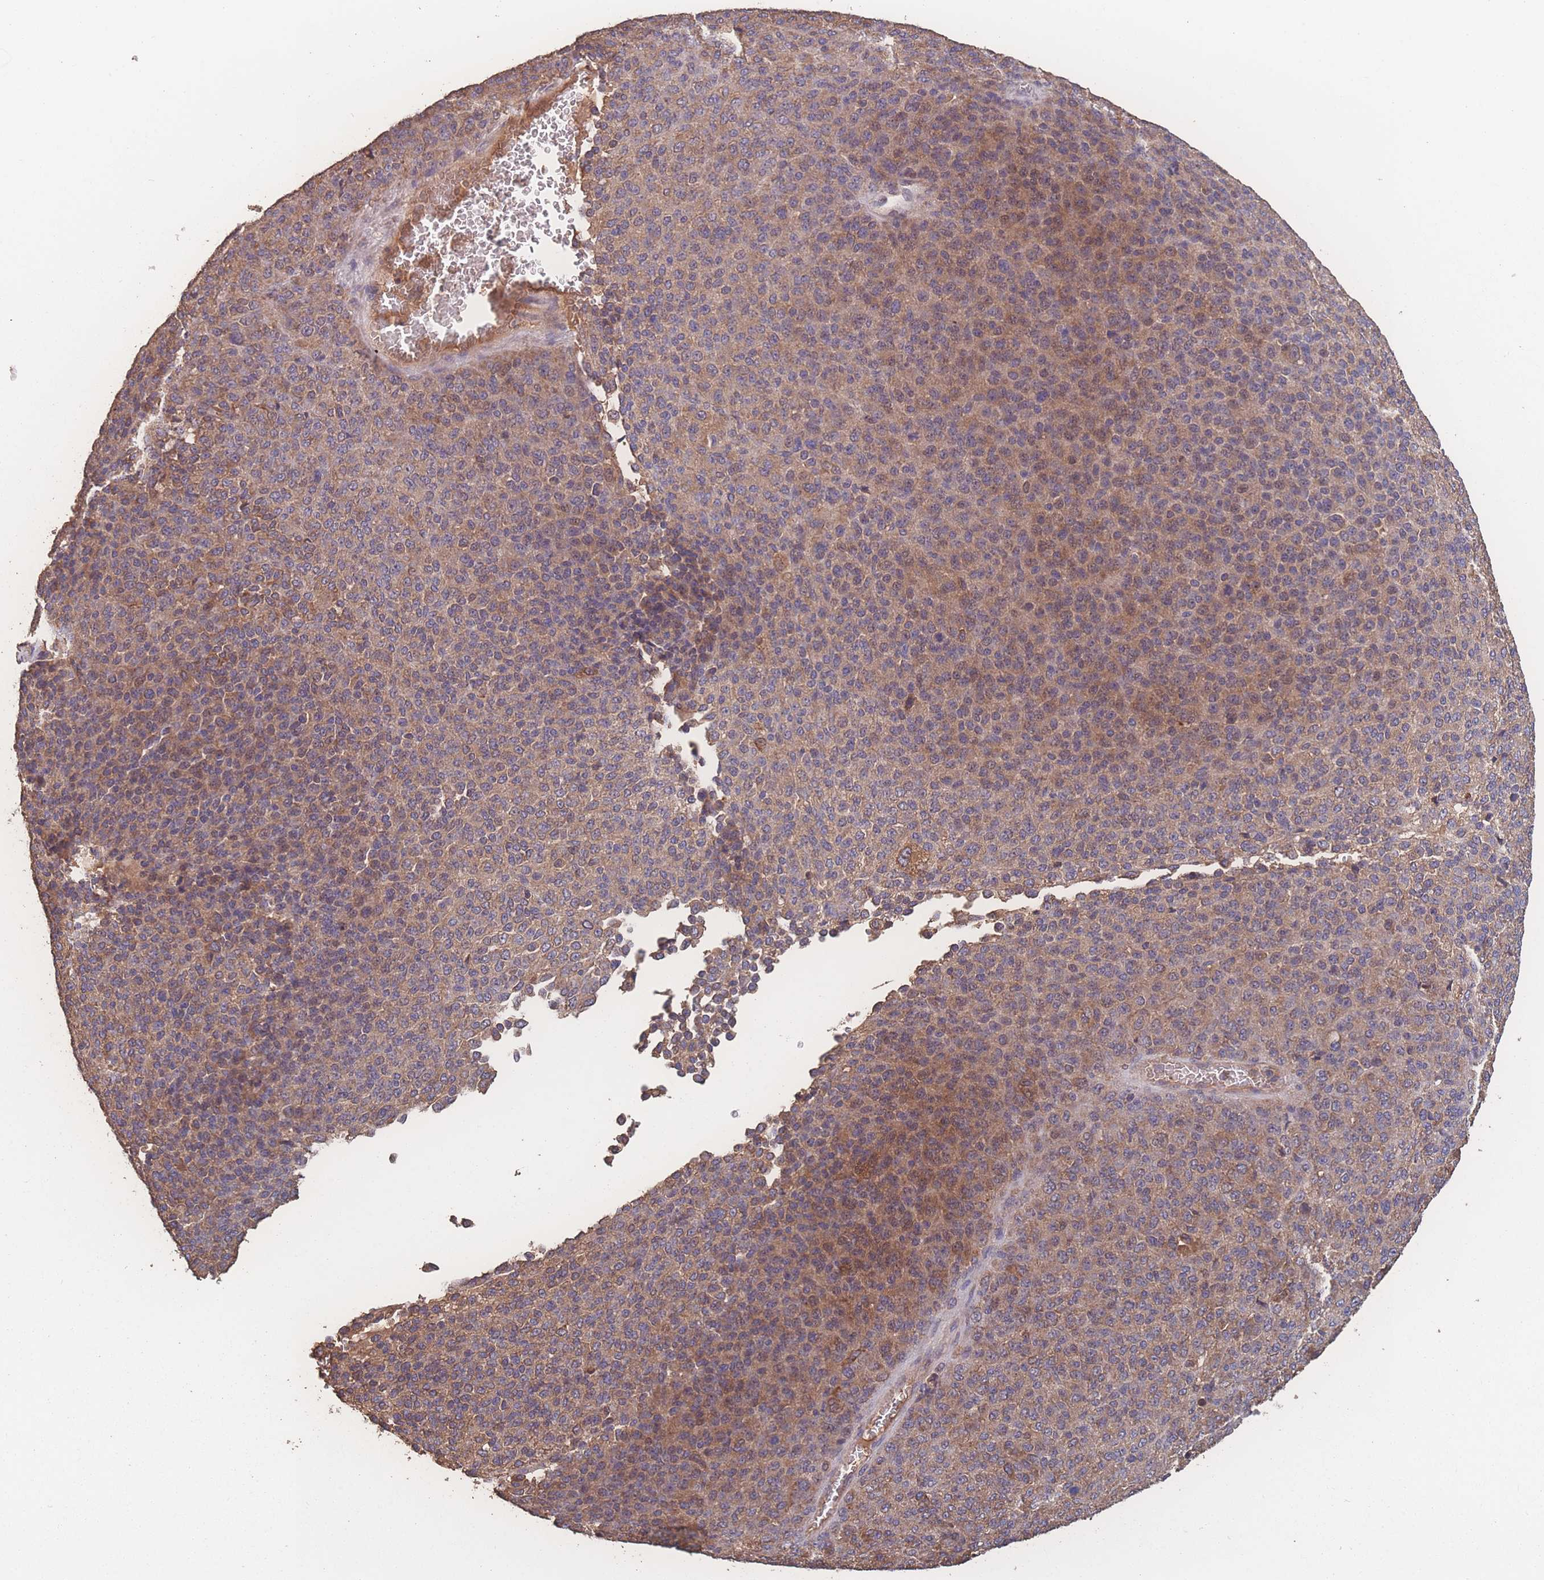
{"staining": {"intensity": "moderate", "quantity": "<25%", "location": "cytoplasmic/membranous"}, "tissue": "melanoma", "cell_type": "Tumor cells", "image_type": "cancer", "snomed": [{"axis": "morphology", "description": "Malignant melanoma, Metastatic site"}, {"axis": "topography", "description": "Brain"}], "caption": "Immunohistochemical staining of human melanoma demonstrates moderate cytoplasmic/membranous protein staining in about <25% of tumor cells.", "gene": "ATXN10", "patient": {"sex": "female", "age": 56}}